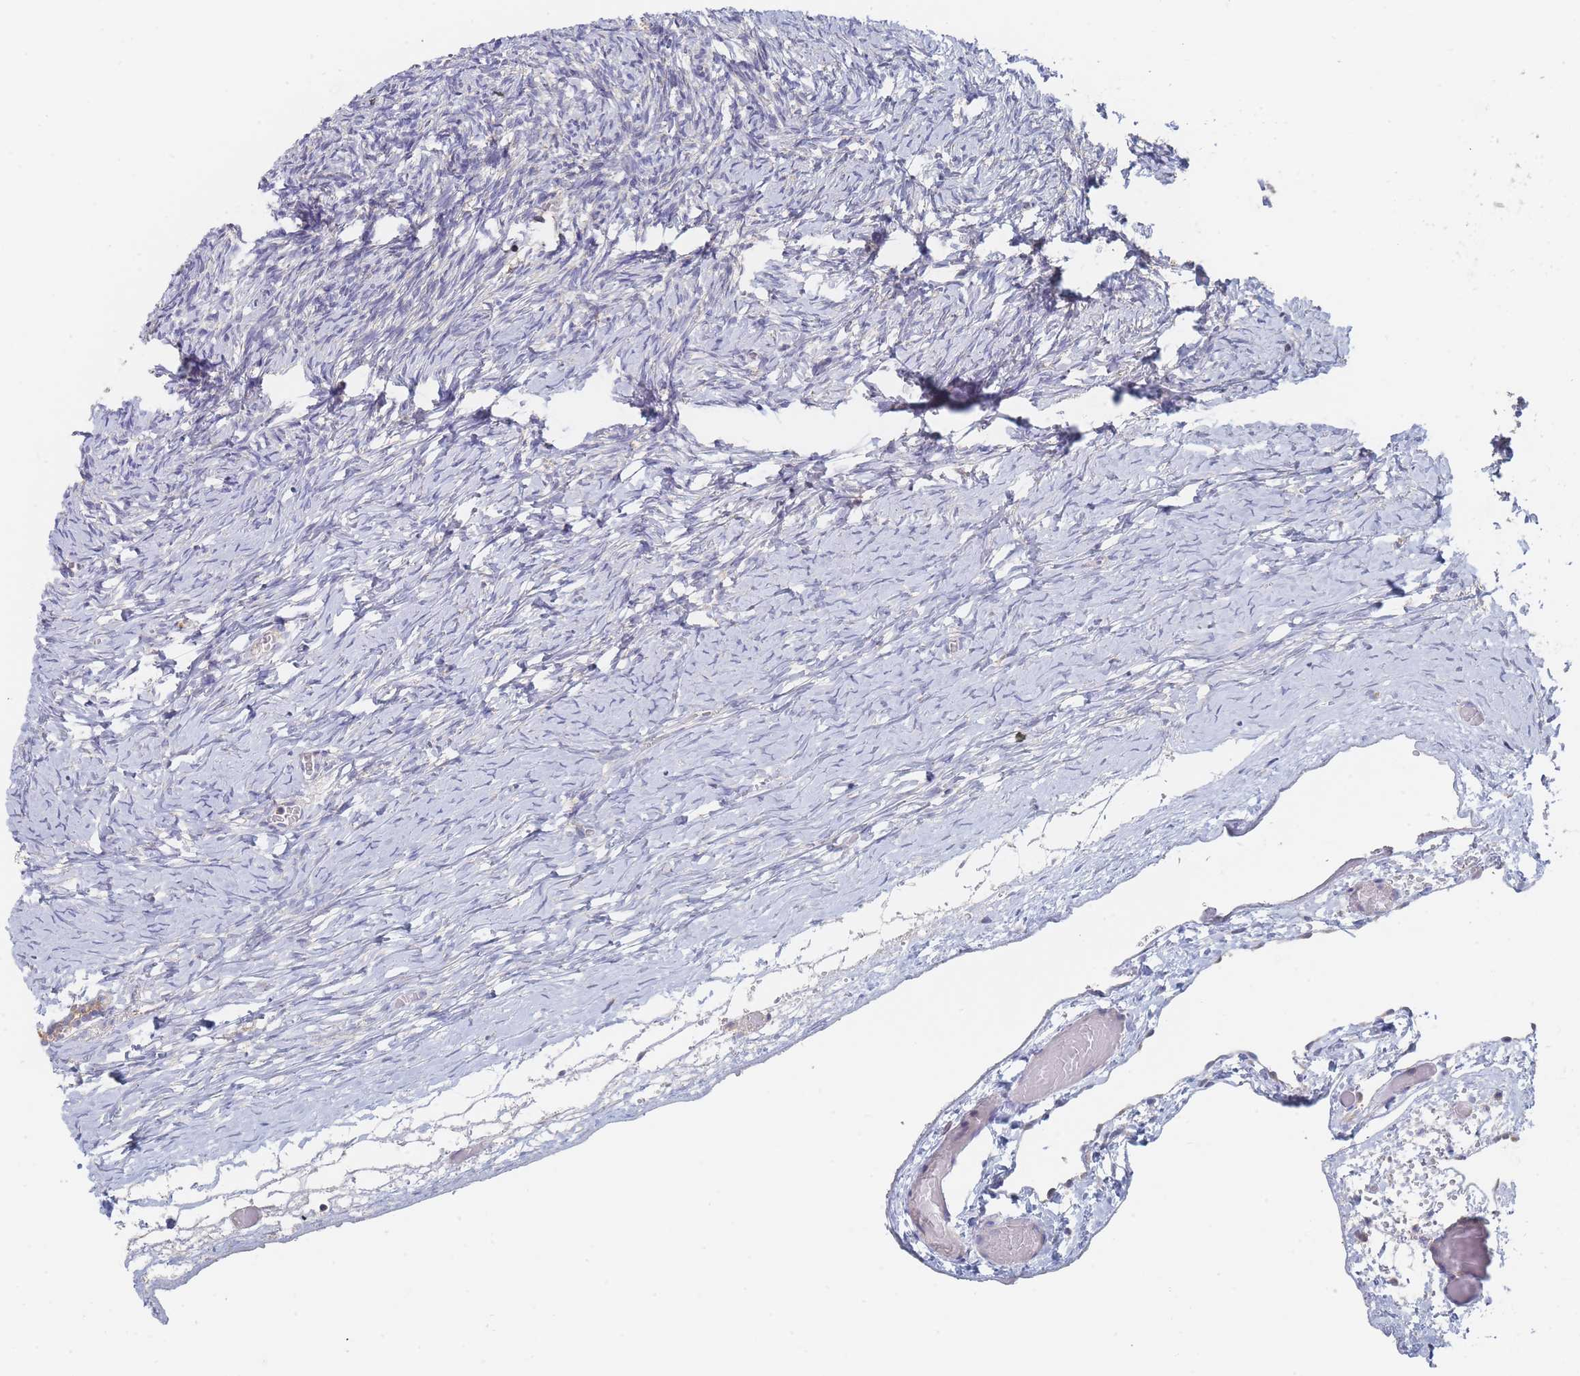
{"staining": {"intensity": "negative", "quantity": "none", "location": "none"}, "tissue": "ovary", "cell_type": "Ovarian stroma cells", "image_type": "normal", "snomed": [{"axis": "morphology", "description": "Normal tissue, NOS"}, {"axis": "topography", "description": "Ovary"}], "caption": "Immunohistochemistry micrograph of normal ovary: ovary stained with DAB reveals no significant protein positivity in ovarian stroma cells.", "gene": "PPP6C", "patient": {"sex": "female", "age": 39}}